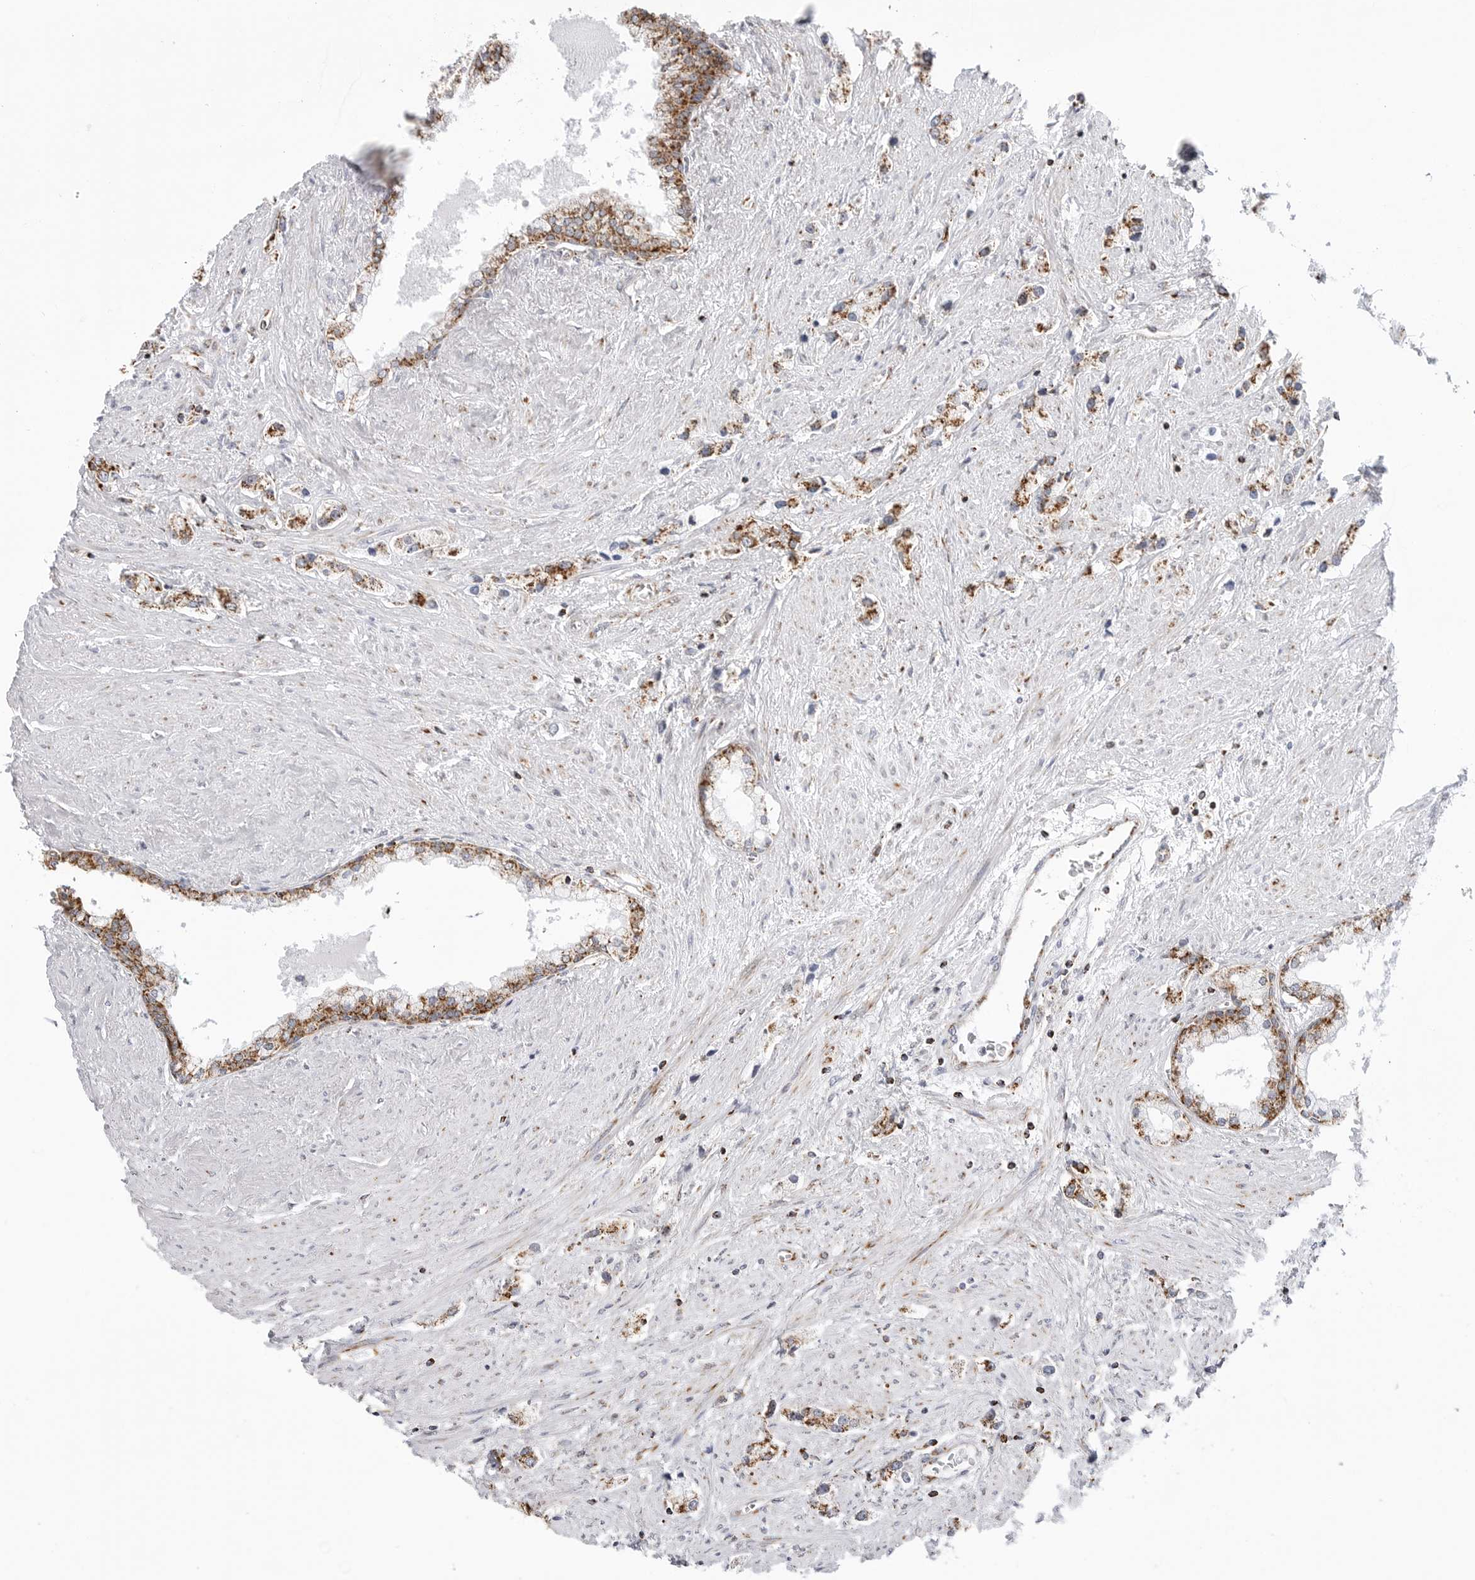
{"staining": {"intensity": "moderate", "quantity": ">75%", "location": "cytoplasmic/membranous"}, "tissue": "prostate cancer", "cell_type": "Tumor cells", "image_type": "cancer", "snomed": [{"axis": "morphology", "description": "Adenocarcinoma, High grade"}, {"axis": "topography", "description": "Prostate"}], "caption": "DAB (3,3'-diaminobenzidine) immunohistochemical staining of human adenocarcinoma (high-grade) (prostate) demonstrates moderate cytoplasmic/membranous protein staining in about >75% of tumor cells. (IHC, brightfield microscopy, high magnification).", "gene": "ATP5IF1", "patient": {"sex": "male", "age": 66}}